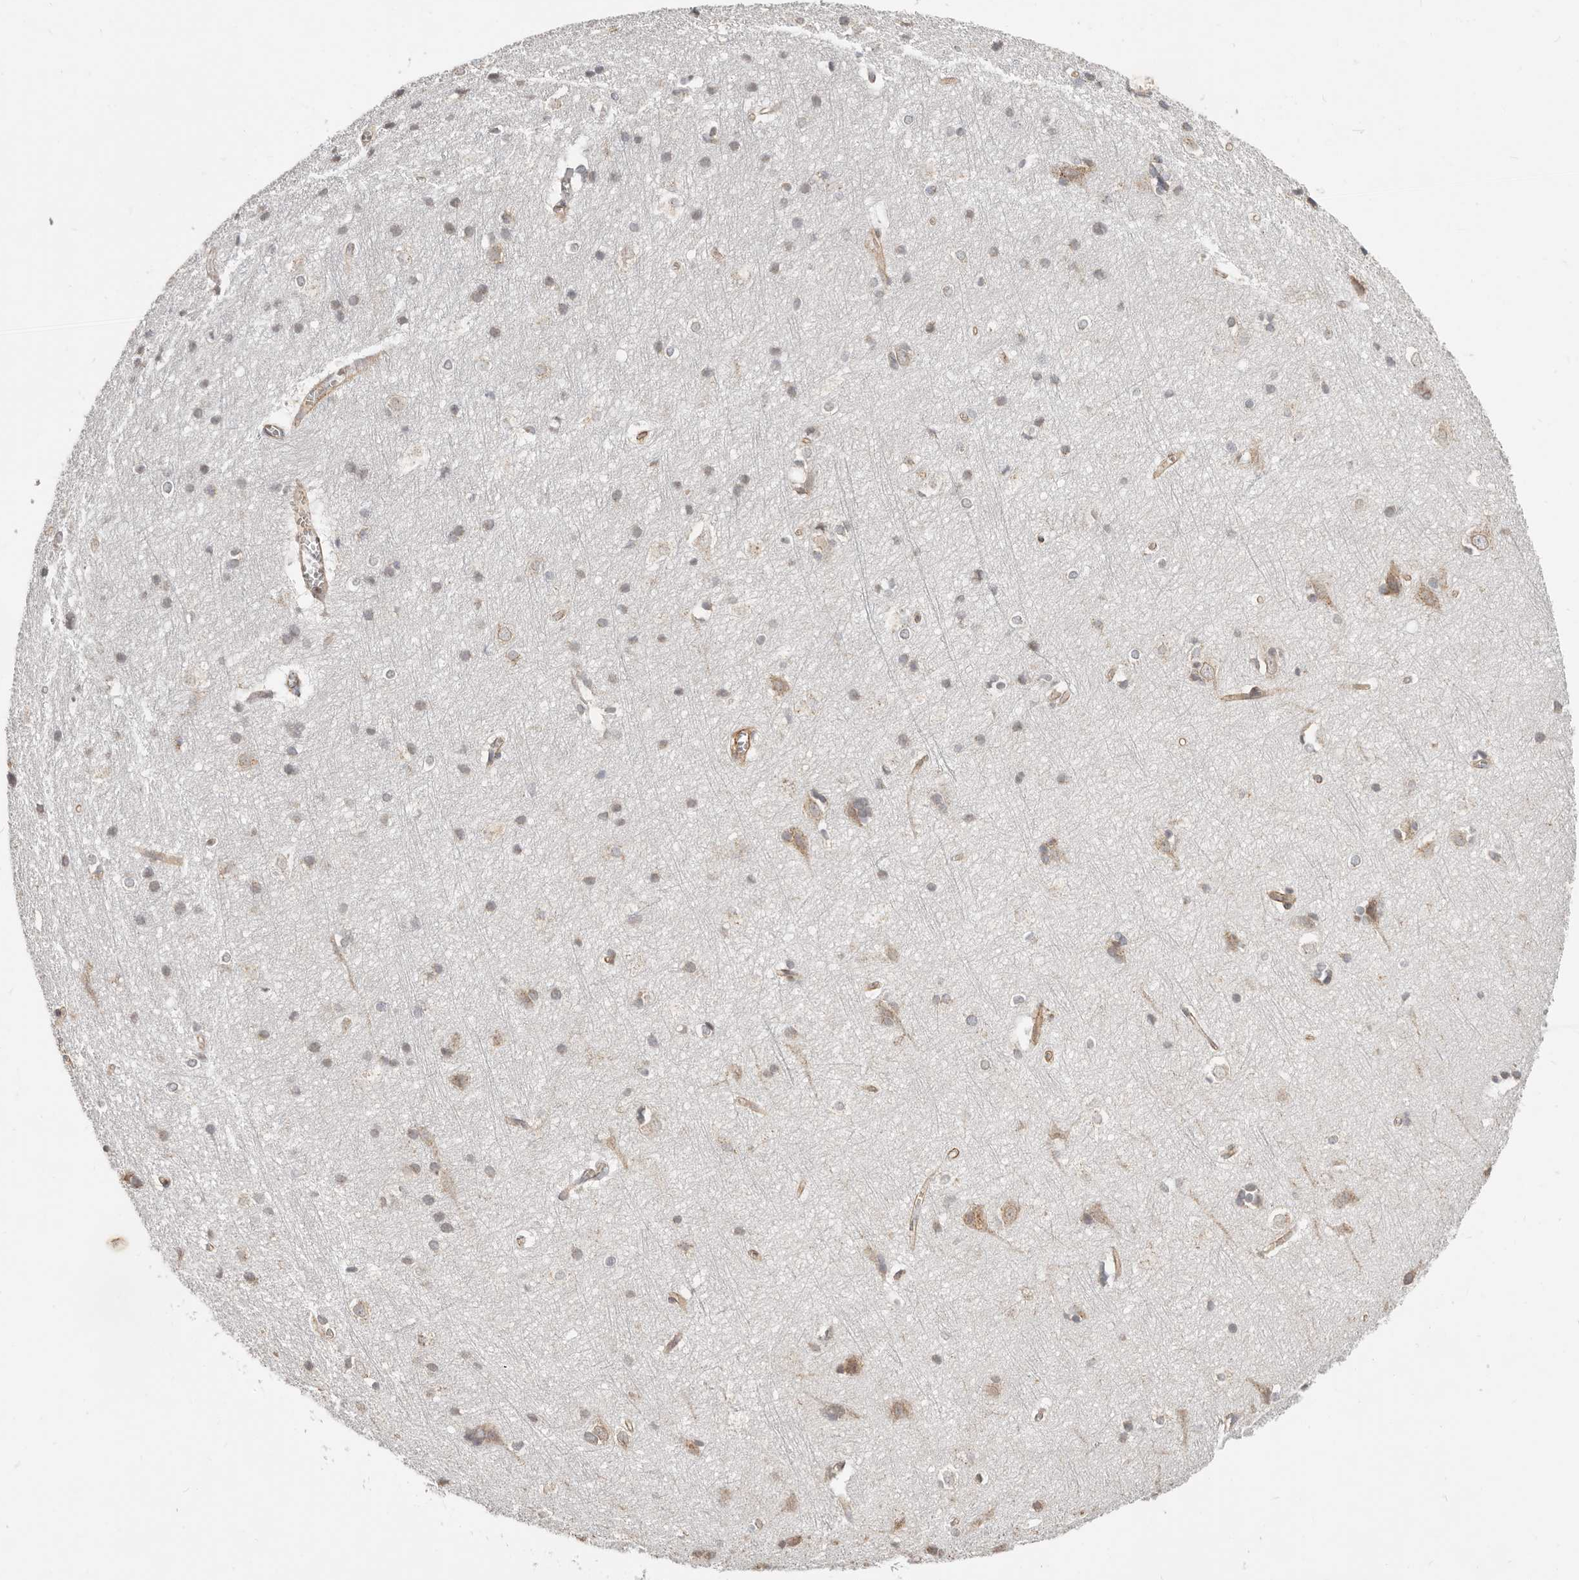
{"staining": {"intensity": "moderate", "quantity": ">75%", "location": "cytoplasmic/membranous"}, "tissue": "cerebral cortex", "cell_type": "Endothelial cells", "image_type": "normal", "snomed": [{"axis": "morphology", "description": "Normal tissue, NOS"}, {"axis": "topography", "description": "Cerebral cortex"}], "caption": "Human cerebral cortex stained with a brown dye shows moderate cytoplasmic/membranous positive staining in approximately >75% of endothelial cells.", "gene": "RABAC1", "patient": {"sex": "male", "age": 54}}